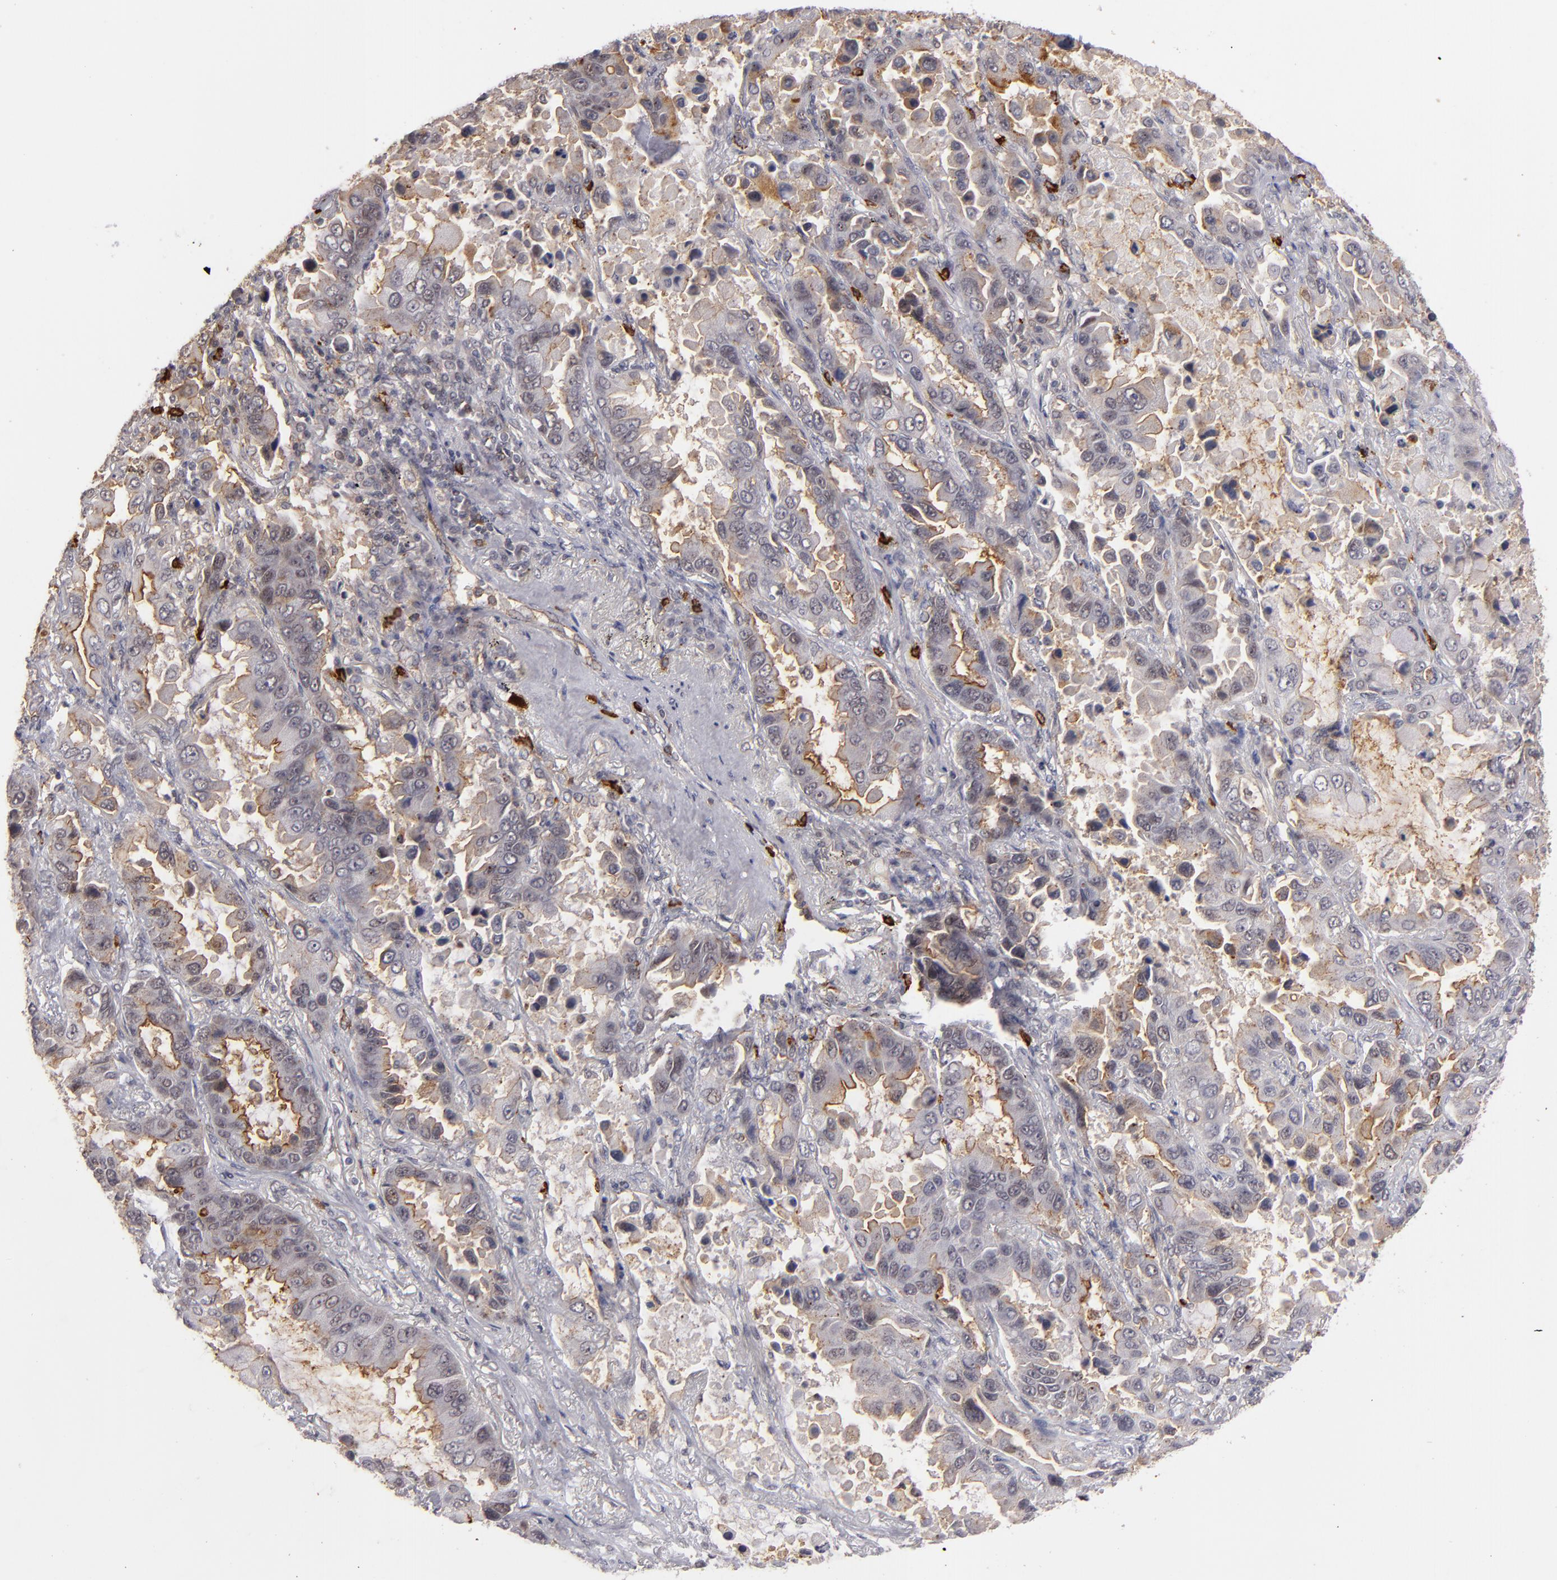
{"staining": {"intensity": "moderate", "quantity": ">75%", "location": "cytoplasmic/membranous,nuclear"}, "tissue": "lung cancer", "cell_type": "Tumor cells", "image_type": "cancer", "snomed": [{"axis": "morphology", "description": "Adenocarcinoma, NOS"}, {"axis": "topography", "description": "Lung"}], "caption": "Immunohistochemistry (IHC) staining of lung cancer (adenocarcinoma), which displays medium levels of moderate cytoplasmic/membranous and nuclear staining in about >75% of tumor cells indicating moderate cytoplasmic/membranous and nuclear protein expression. The staining was performed using DAB (3,3'-diaminobenzidine) (brown) for protein detection and nuclei were counterstained in hematoxylin (blue).", "gene": "STX3", "patient": {"sex": "male", "age": 64}}